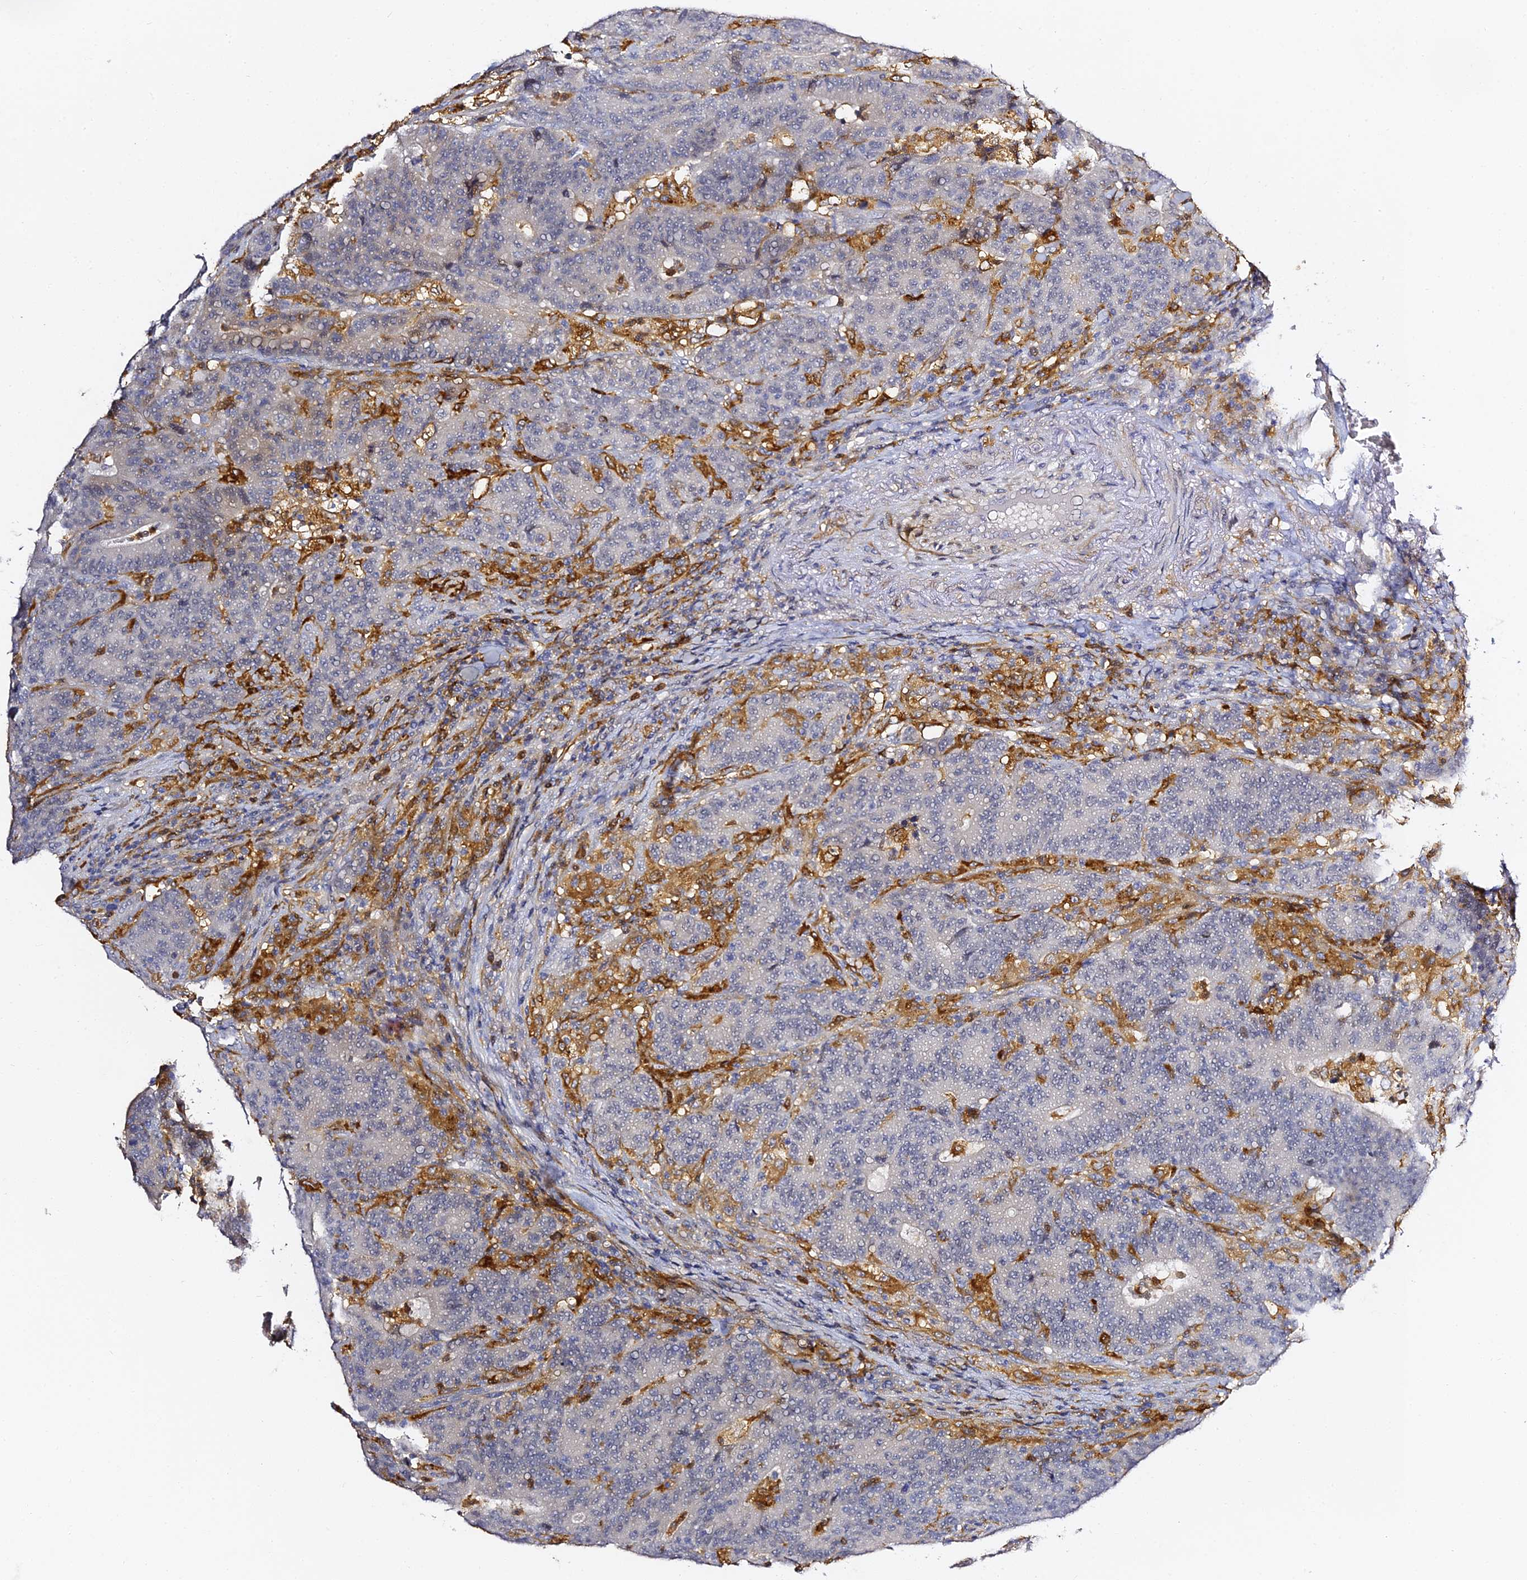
{"staining": {"intensity": "negative", "quantity": "none", "location": "none"}, "tissue": "colorectal cancer", "cell_type": "Tumor cells", "image_type": "cancer", "snomed": [{"axis": "morphology", "description": "Normal tissue, NOS"}, {"axis": "morphology", "description": "Adenocarcinoma, NOS"}, {"axis": "topography", "description": "Colon"}], "caption": "This is a image of immunohistochemistry staining of colorectal adenocarcinoma, which shows no positivity in tumor cells.", "gene": "IL4I1", "patient": {"sex": "female", "age": 75}}